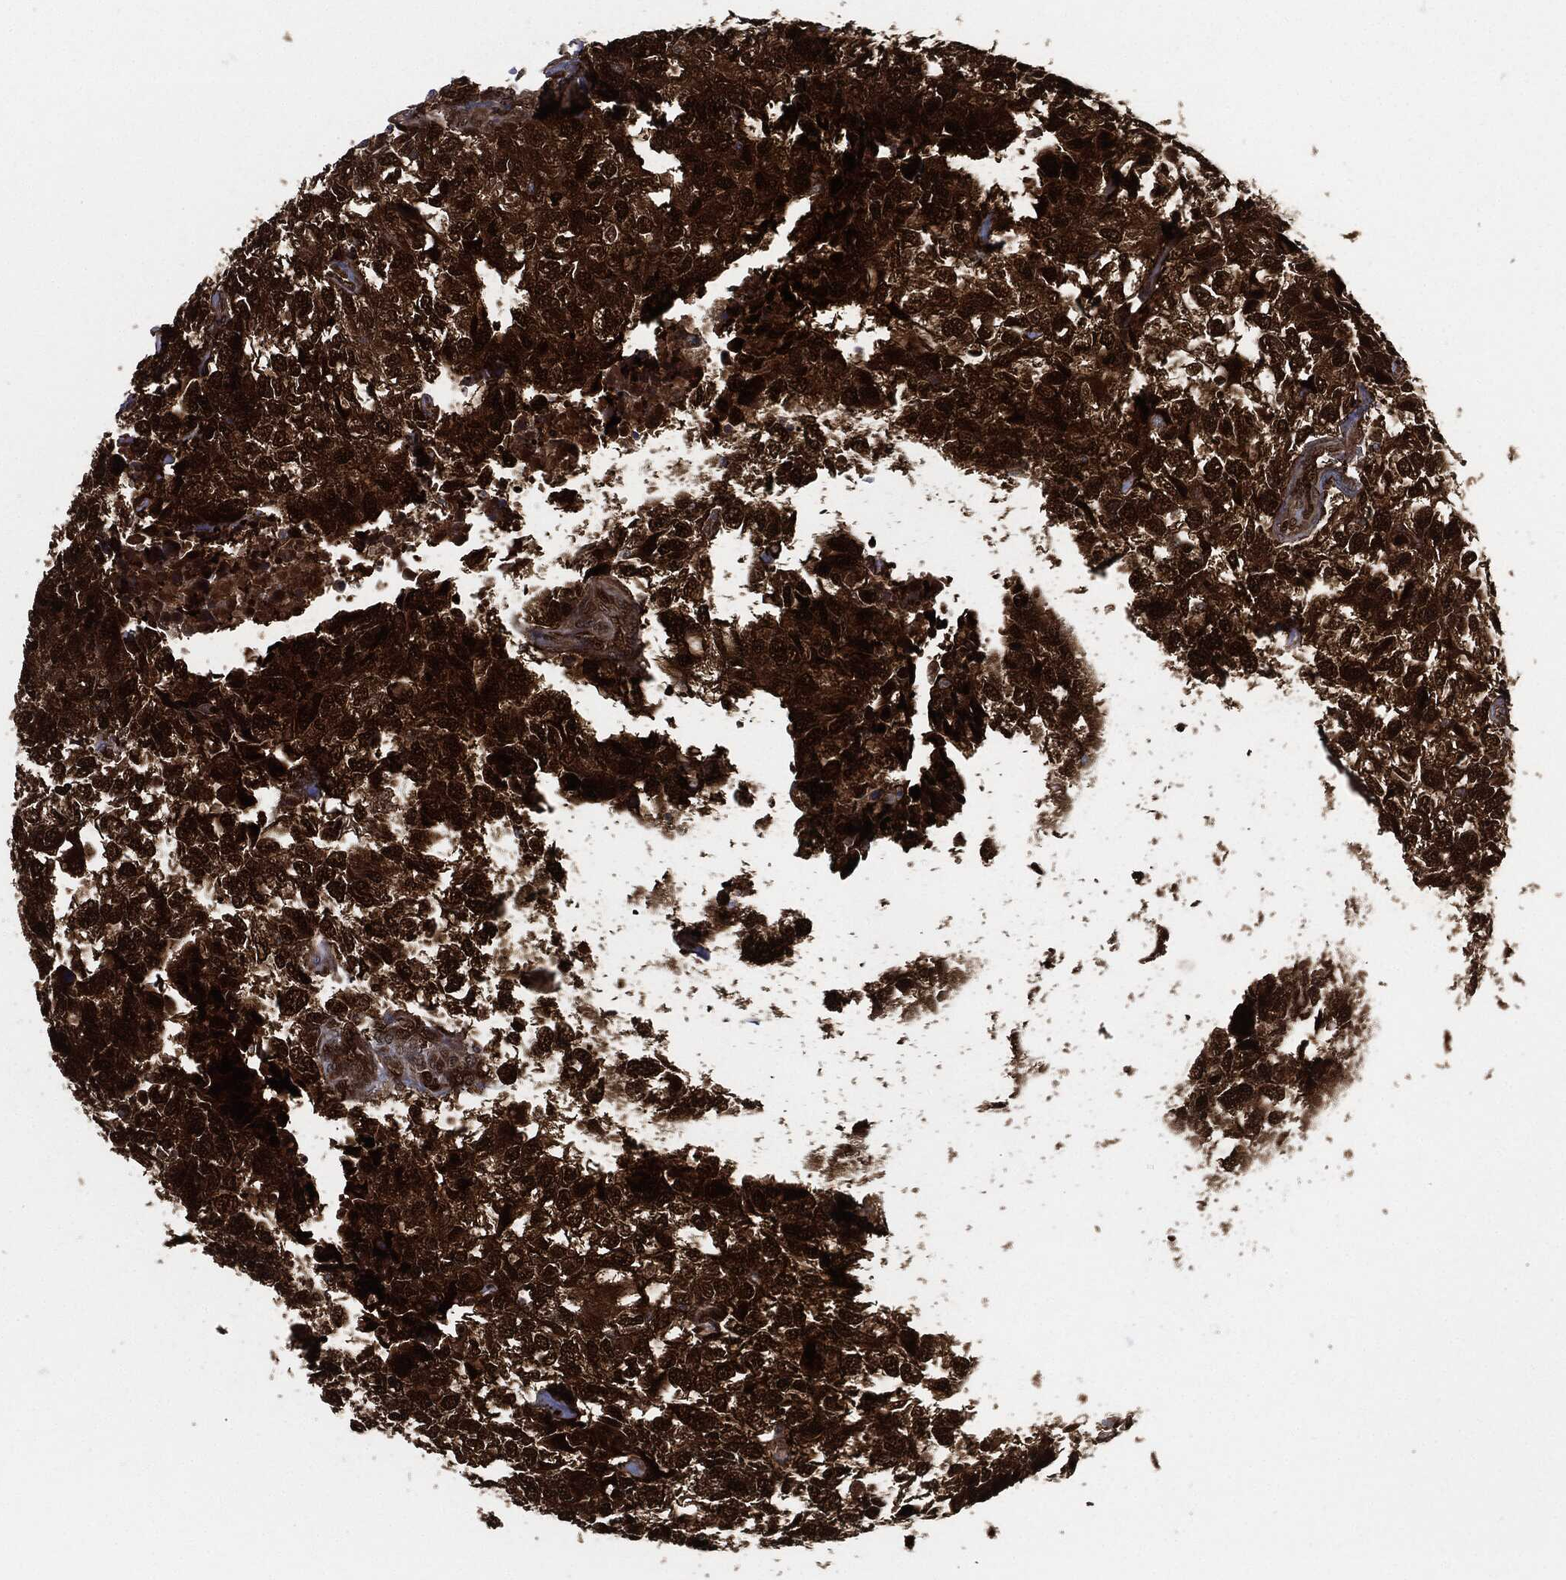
{"staining": {"intensity": "strong", "quantity": ">75%", "location": "nuclear"}, "tissue": "breast cancer", "cell_type": "Tumor cells", "image_type": "cancer", "snomed": [{"axis": "morphology", "description": "Duct carcinoma"}, {"axis": "topography", "description": "Breast"}], "caption": "There is high levels of strong nuclear positivity in tumor cells of infiltrating ductal carcinoma (breast), as demonstrated by immunohistochemical staining (brown color).", "gene": "DCTN1", "patient": {"sex": "female", "age": 30}}